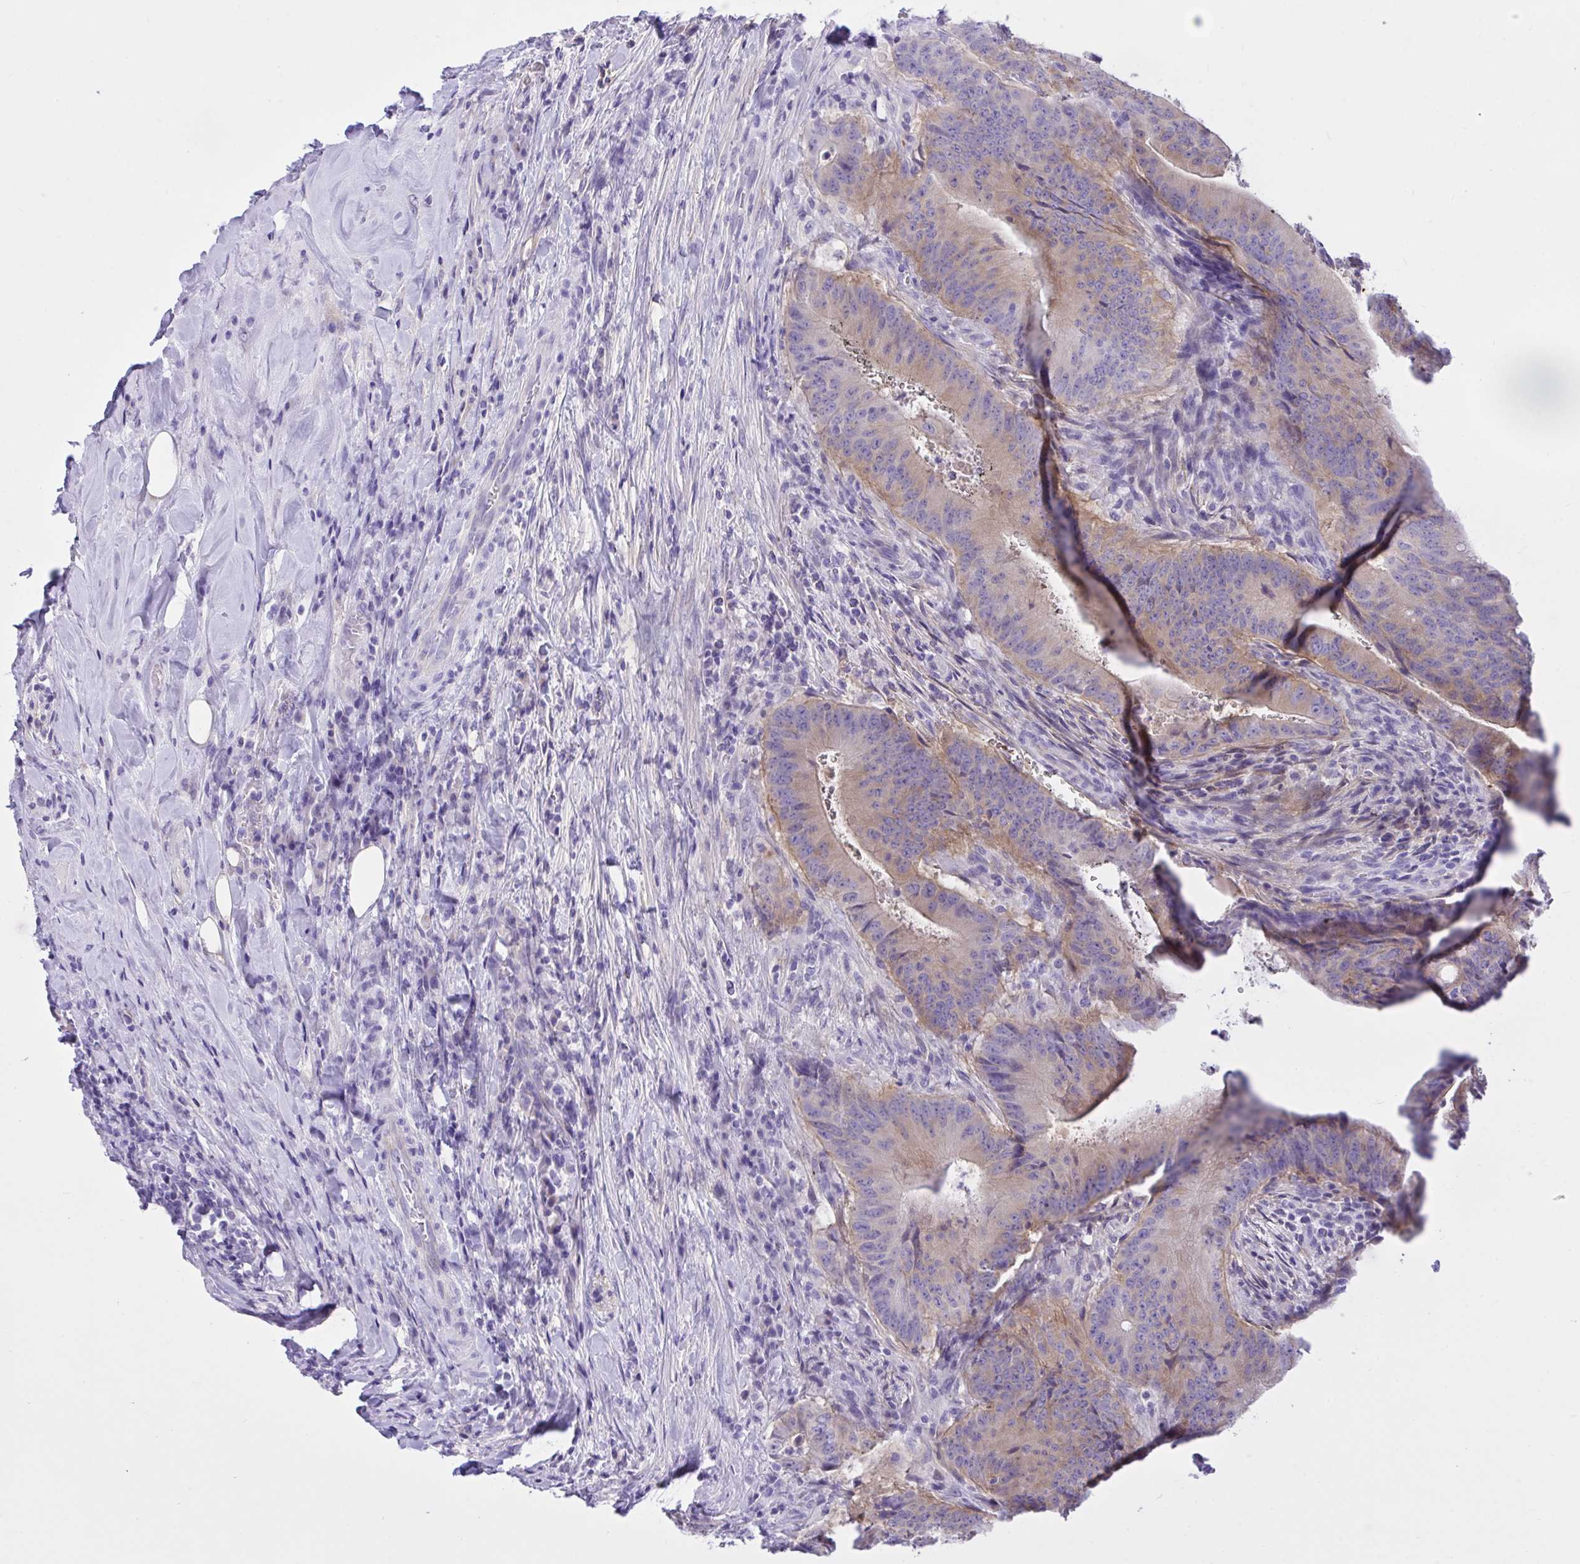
{"staining": {"intensity": "weak", "quantity": "25%-75%", "location": "cytoplasmic/membranous"}, "tissue": "colorectal cancer", "cell_type": "Tumor cells", "image_type": "cancer", "snomed": [{"axis": "morphology", "description": "Adenocarcinoma, NOS"}, {"axis": "topography", "description": "Colon"}], "caption": "This is an image of IHC staining of adenocarcinoma (colorectal), which shows weak staining in the cytoplasmic/membranous of tumor cells.", "gene": "TLN2", "patient": {"sex": "female", "age": 43}}